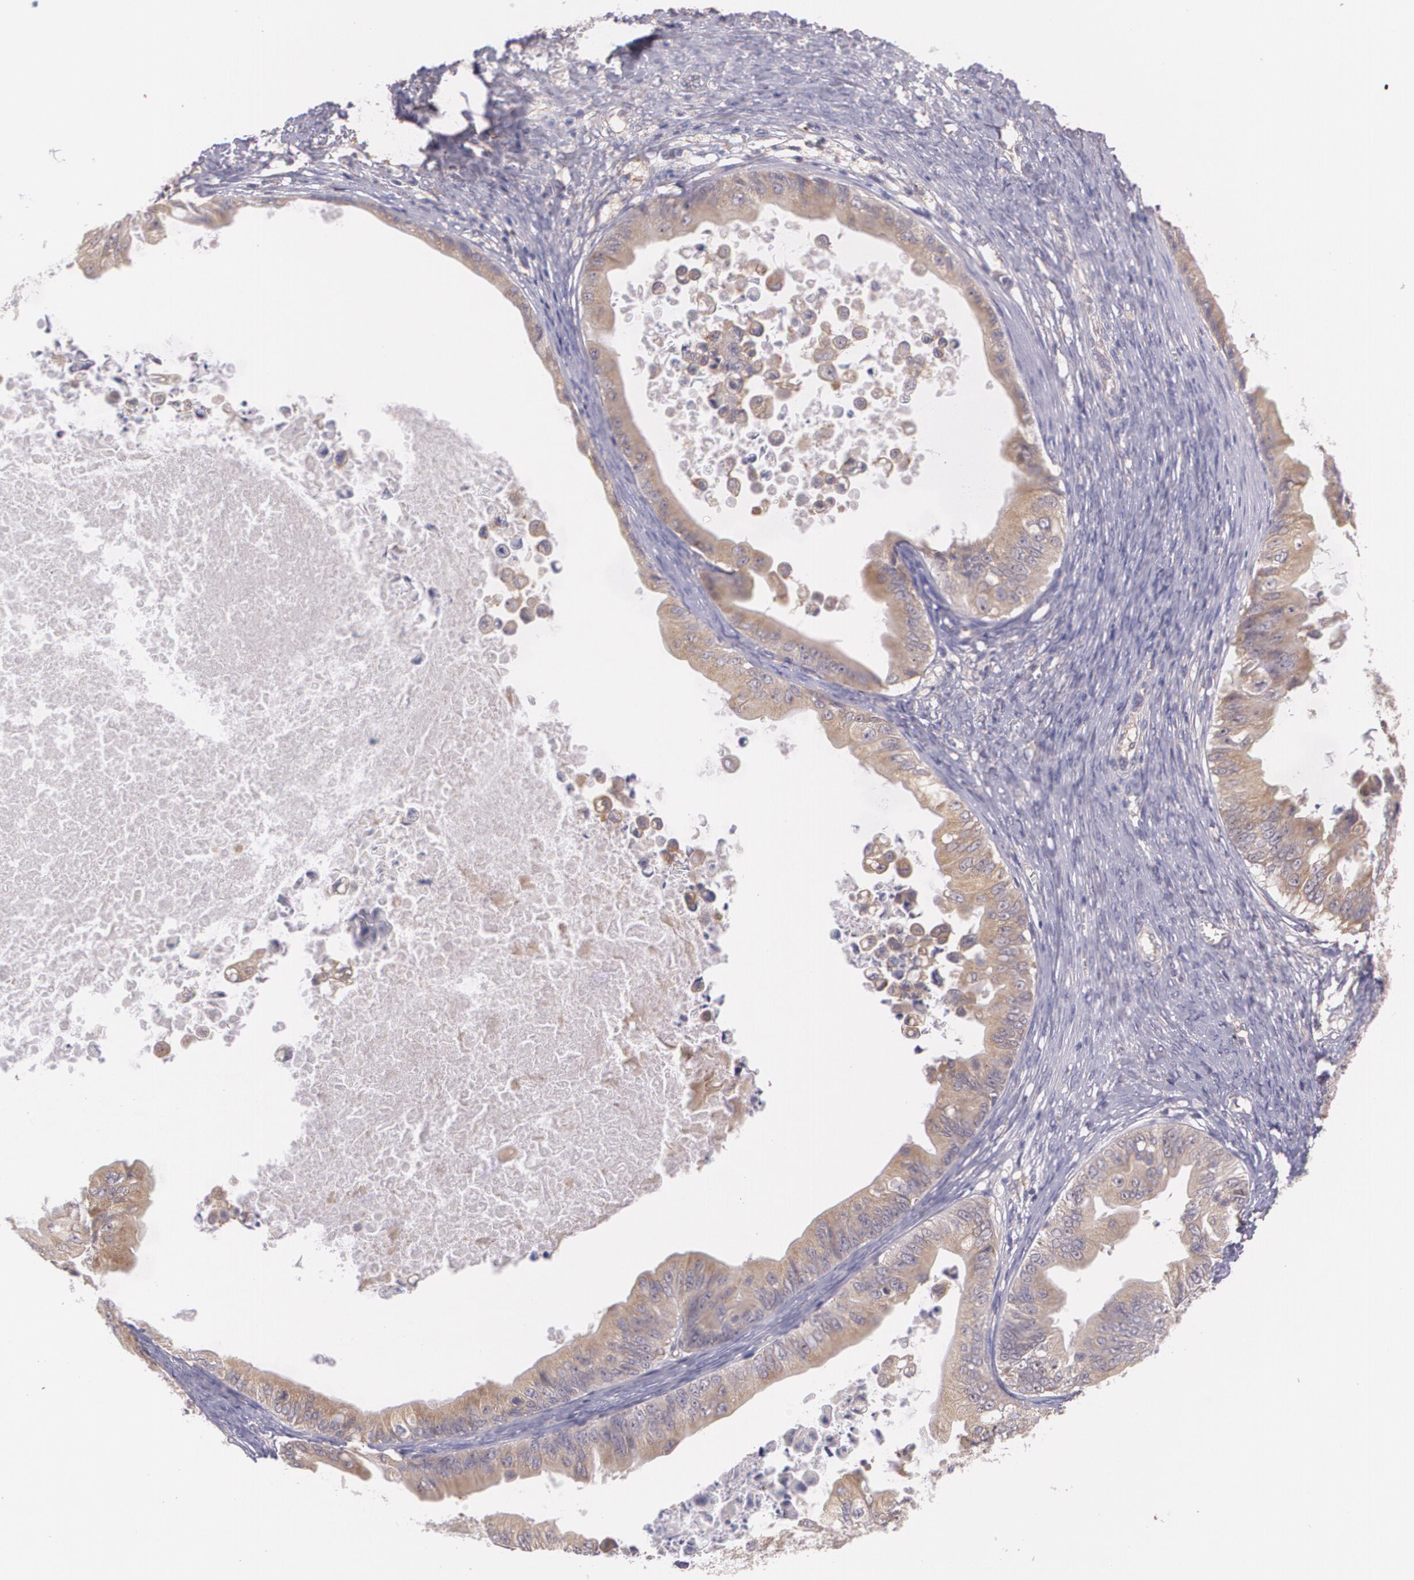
{"staining": {"intensity": "weak", "quantity": ">75%", "location": "cytoplasmic/membranous"}, "tissue": "ovarian cancer", "cell_type": "Tumor cells", "image_type": "cancer", "snomed": [{"axis": "morphology", "description": "Cystadenocarcinoma, mucinous, NOS"}, {"axis": "topography", "description": "Ovary"}], "caption": "Ovarian cancer (mucinous cystadenocarcinoma) tissue displays weak cytoplasmic/membranous expression in approximately >75% of tumor cells, visualized by immunohistochemistry.", "gene": "CCL17", "patient": {"sex": "female", "age": 37}}